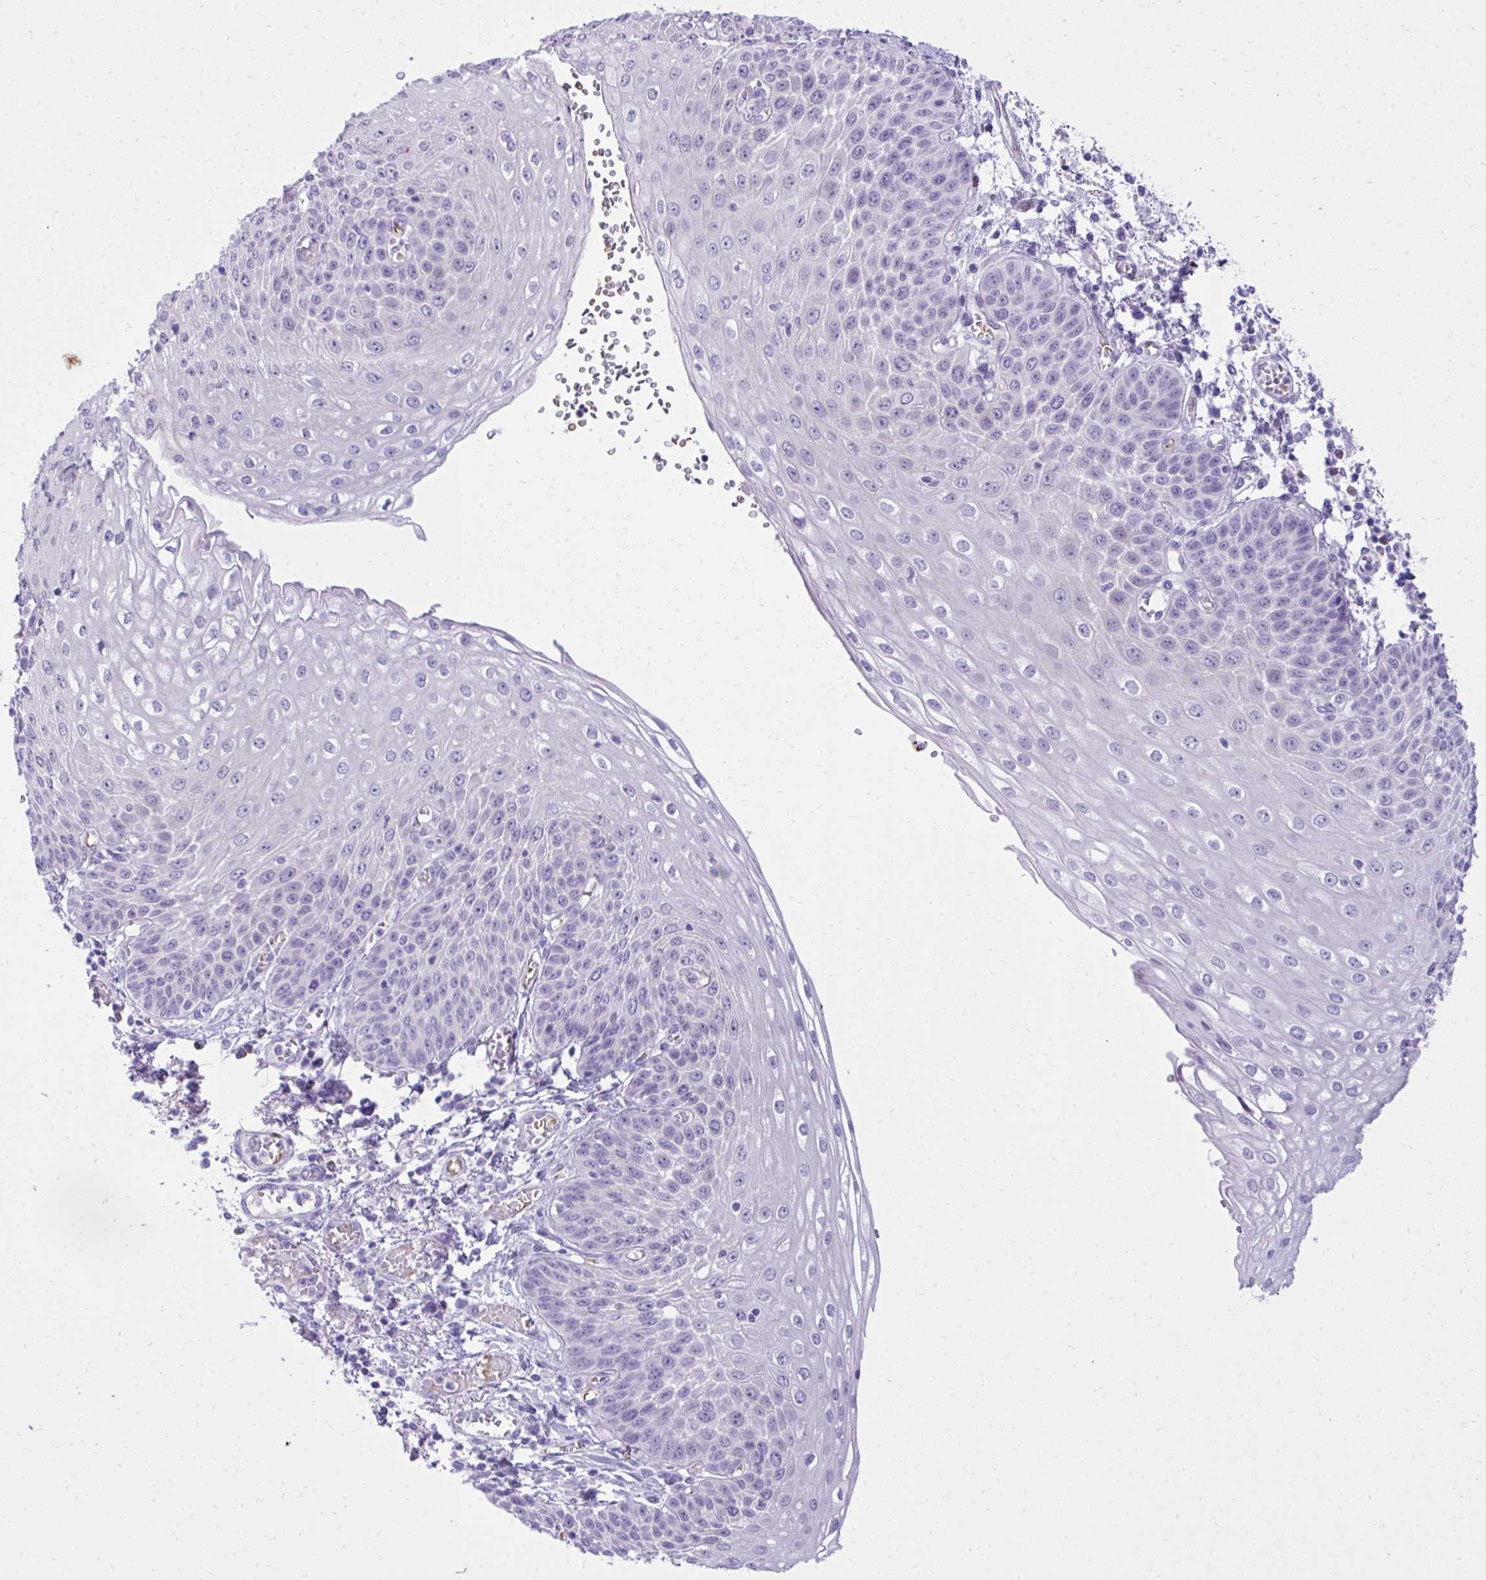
{"staining": {"intensity": "negative", "quantity": "none", "location": "none"}, "tissue": "esophagus", "cell_type": "Squamous epithelial cells", "image_type": "normal", "snomed": [{"axis": "morphology", "description": "Normal tissue, NOS"}, {"axis": "morphology", "description": "Adenocarcinoma, NOS"}, {"axis": "topography", "description": "Esophagus"}], "caption": "The immunohistochemistry (IHC) photomicrograph has no significant expression in squamous epithelial cells of esophagus. (DAB IHC visualized using brightfield microscopy, high magnification).", "gene": "PITPNM3", "patient": {"sex": "male", "age": 81}}